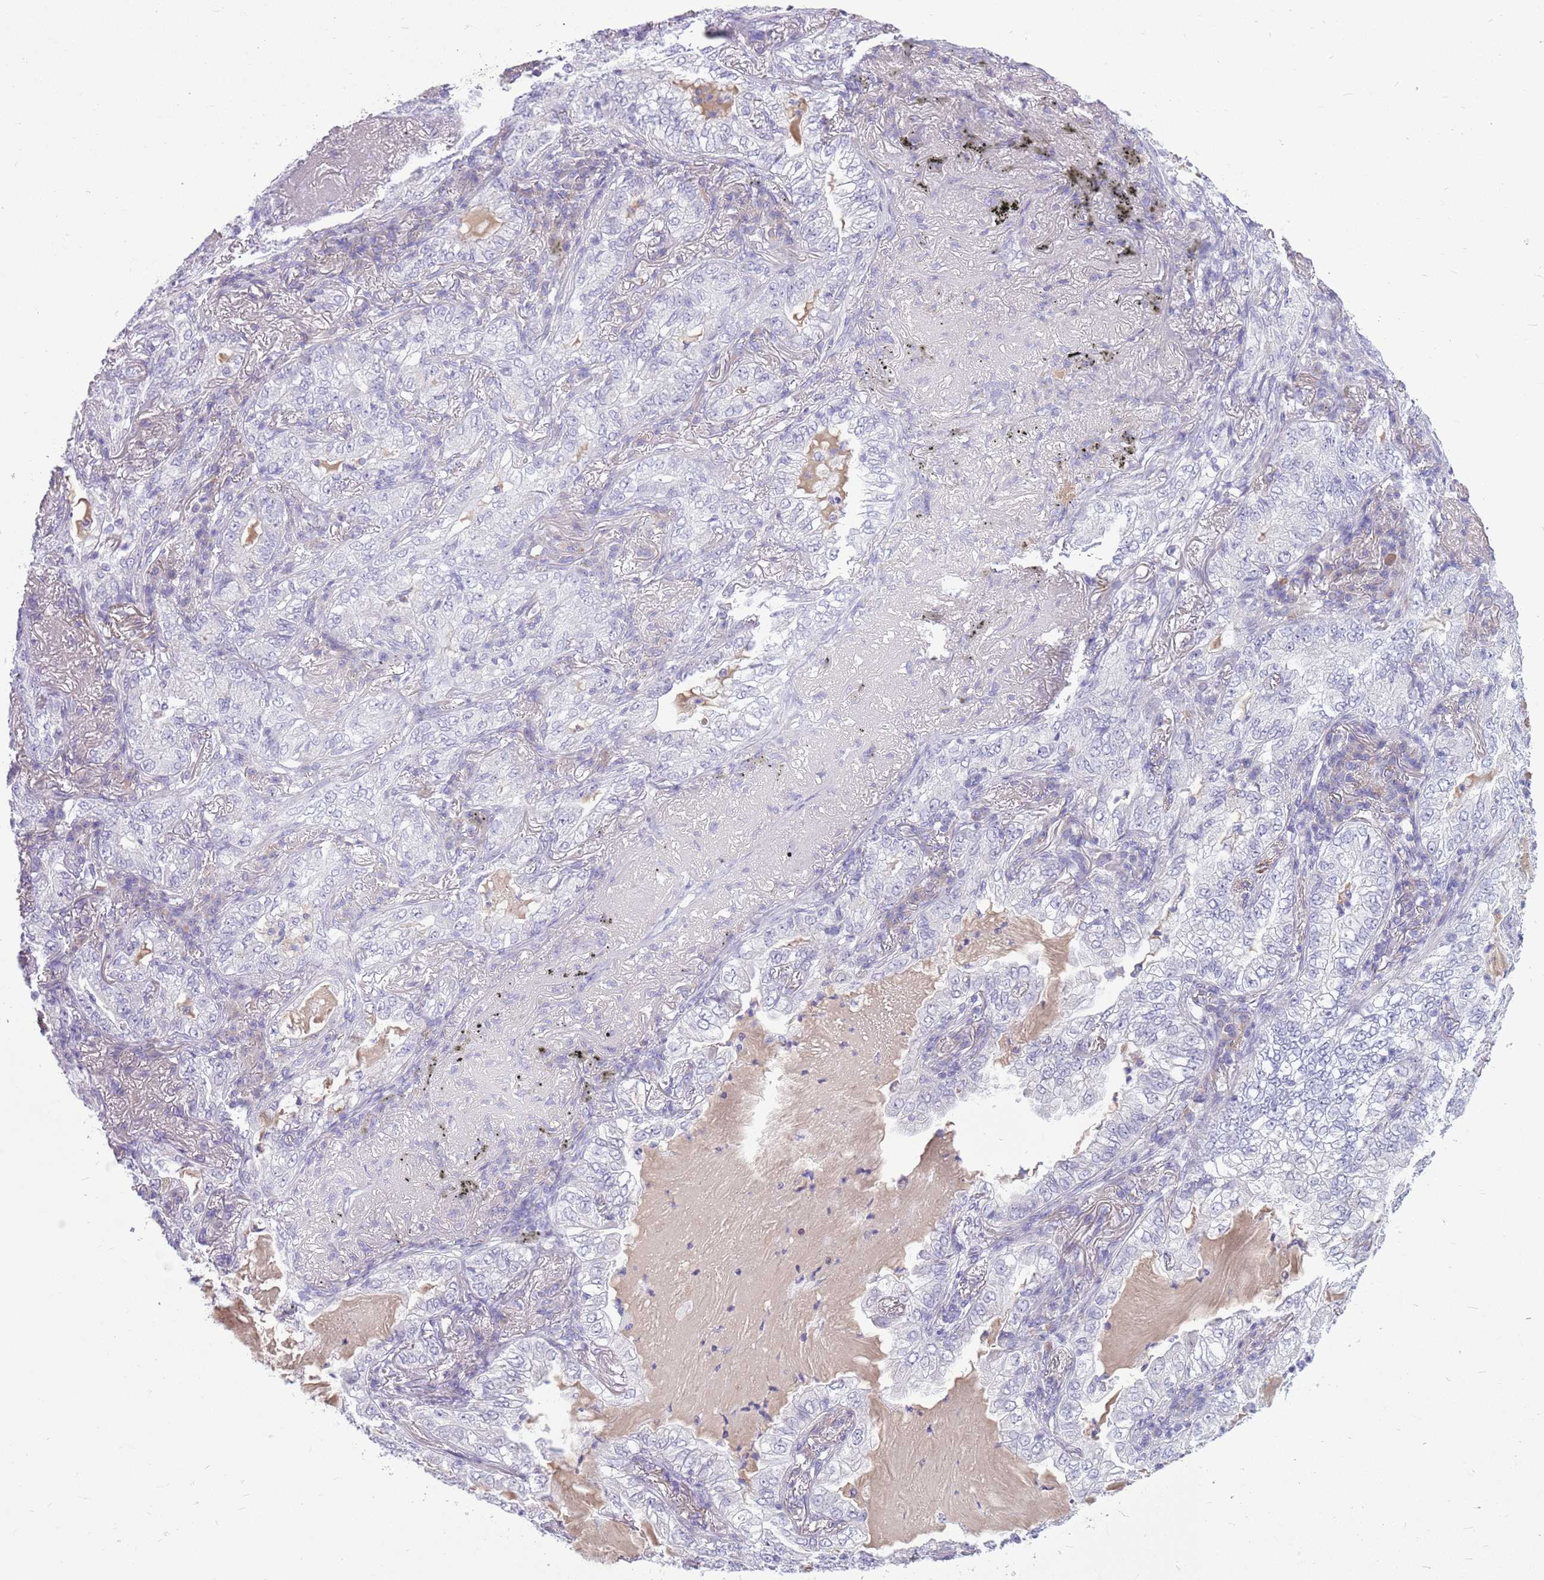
{"staining": {"intensity": "negative", "quantity": "none", "location": "none"}, "tissue": "lung cancer", "cell_type": "Tumor cells", "image_type": "cancer", "snomed": [{"axis": "morphology", "description": "Adenocarcinoma, NOS"}, {"axis": "topography", "description": "Lung"}], "caption": "This histopathology image is of adenocarcinoma (lung) stained with IHC to label a protein in brown with the nuclei are counter-stained blue. There is no expression in tumor cells. Brightfield microscopy of immunohistochemistry (IHC) stained with DAB (3,3'-diaminobenzidine) (brown) and hematoxylin (blue), captured at high magnification.", "gene": "ZNF425", "patient": {"sex": "female", "age": 73}}